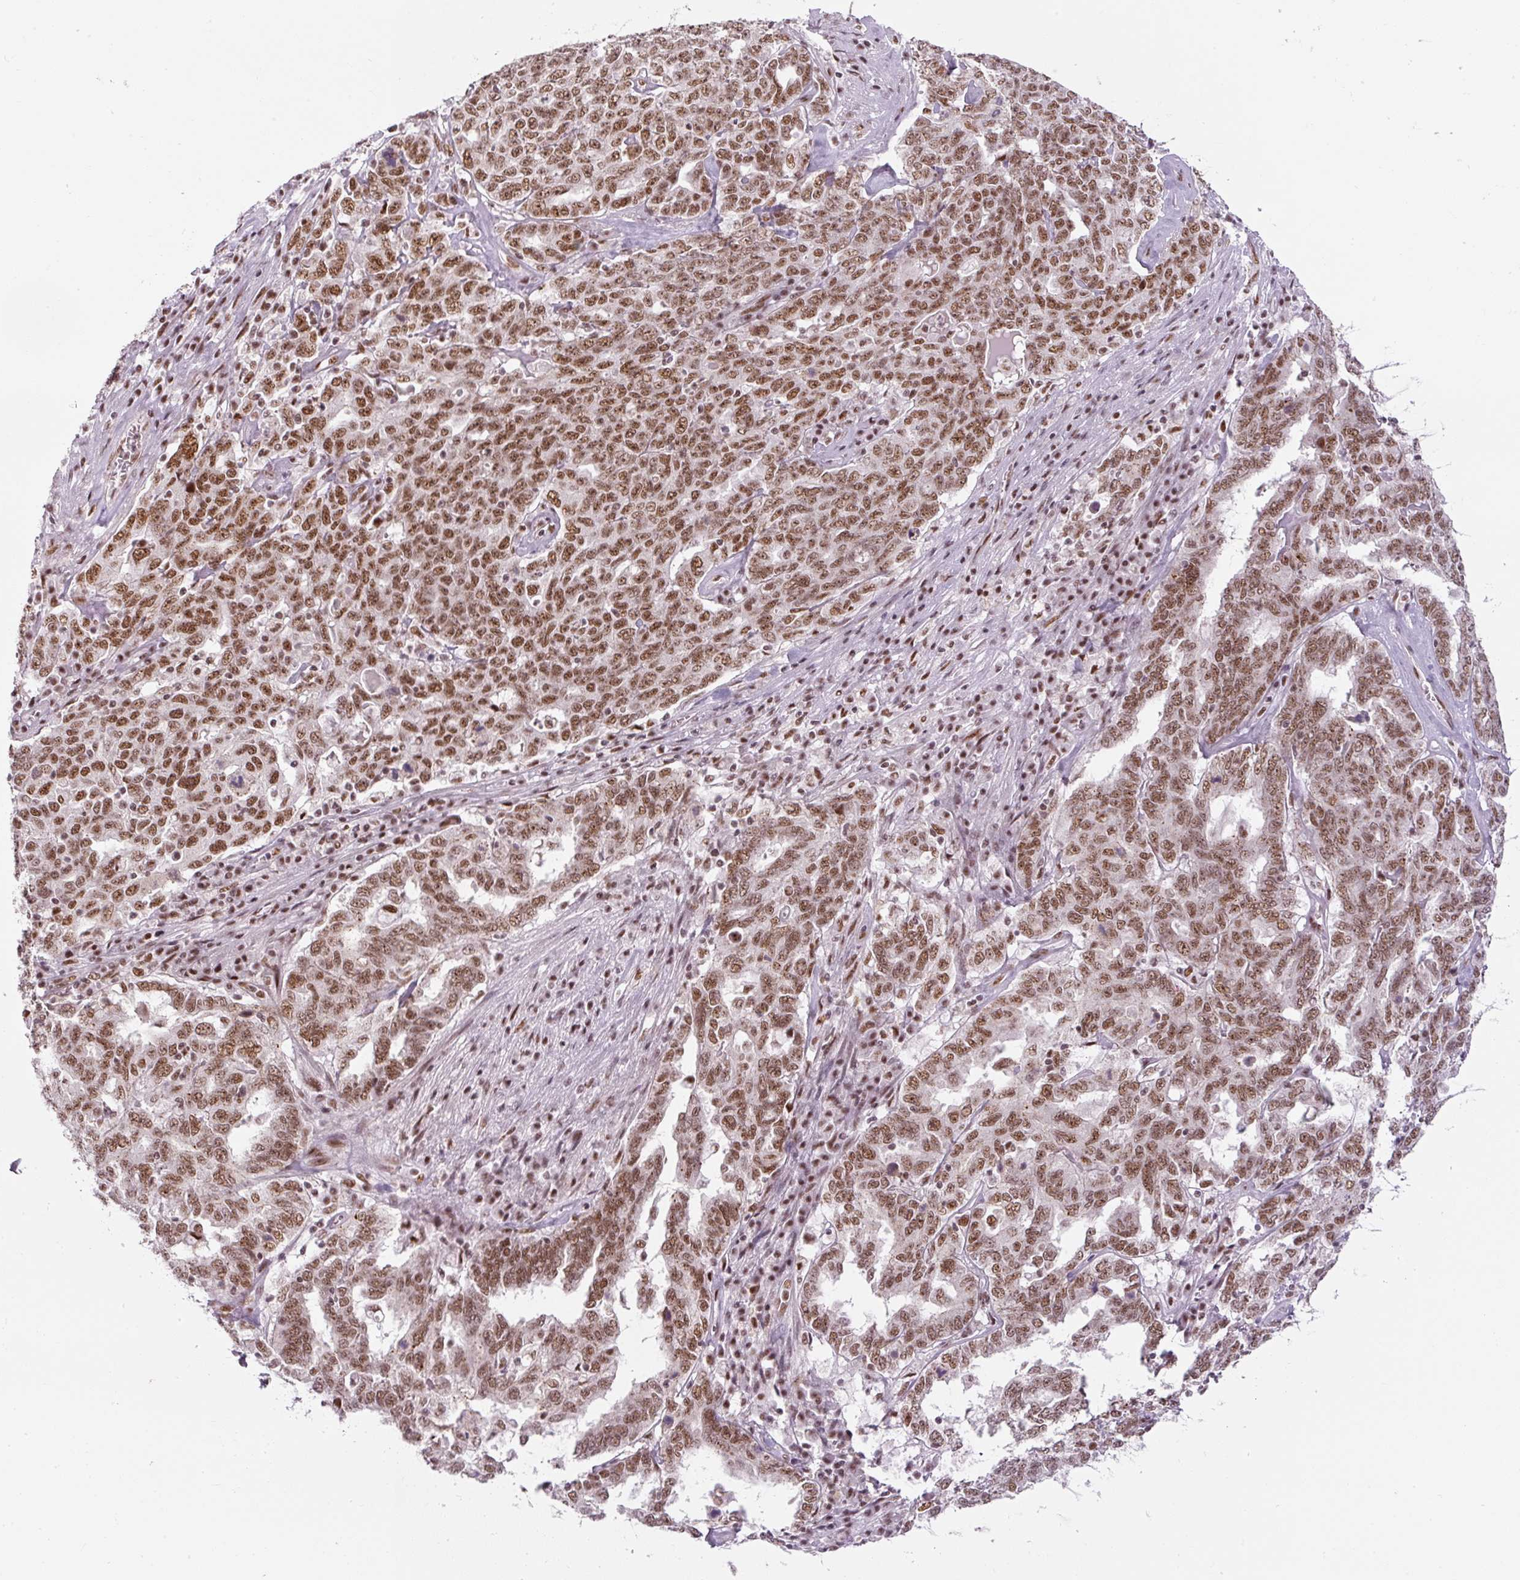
{"staining": {"intensity": "moderate", "quantity": ">75%", "location": "nuclear"}, "tissue": "ovarian cancer", "cell_type": "Tumor cells", "image_type": "cancer", "snomed": [{"axis": "morphology", "description": "Carcinoma, endometroid"}, {"axis": "topography", "description": "Ovary"}], "caption": "Immunohistochemistry histopathology image of neoplastic tissue: human endometroid carcinoma (ovarian) stained using IHC shows medium levels of moderate protein expression localized specifically in the nuclear of tumor cells, appearing as a nuclear brown color.", "gene": "U2AF2", "patient": {"sex": "female", "age": 62}}